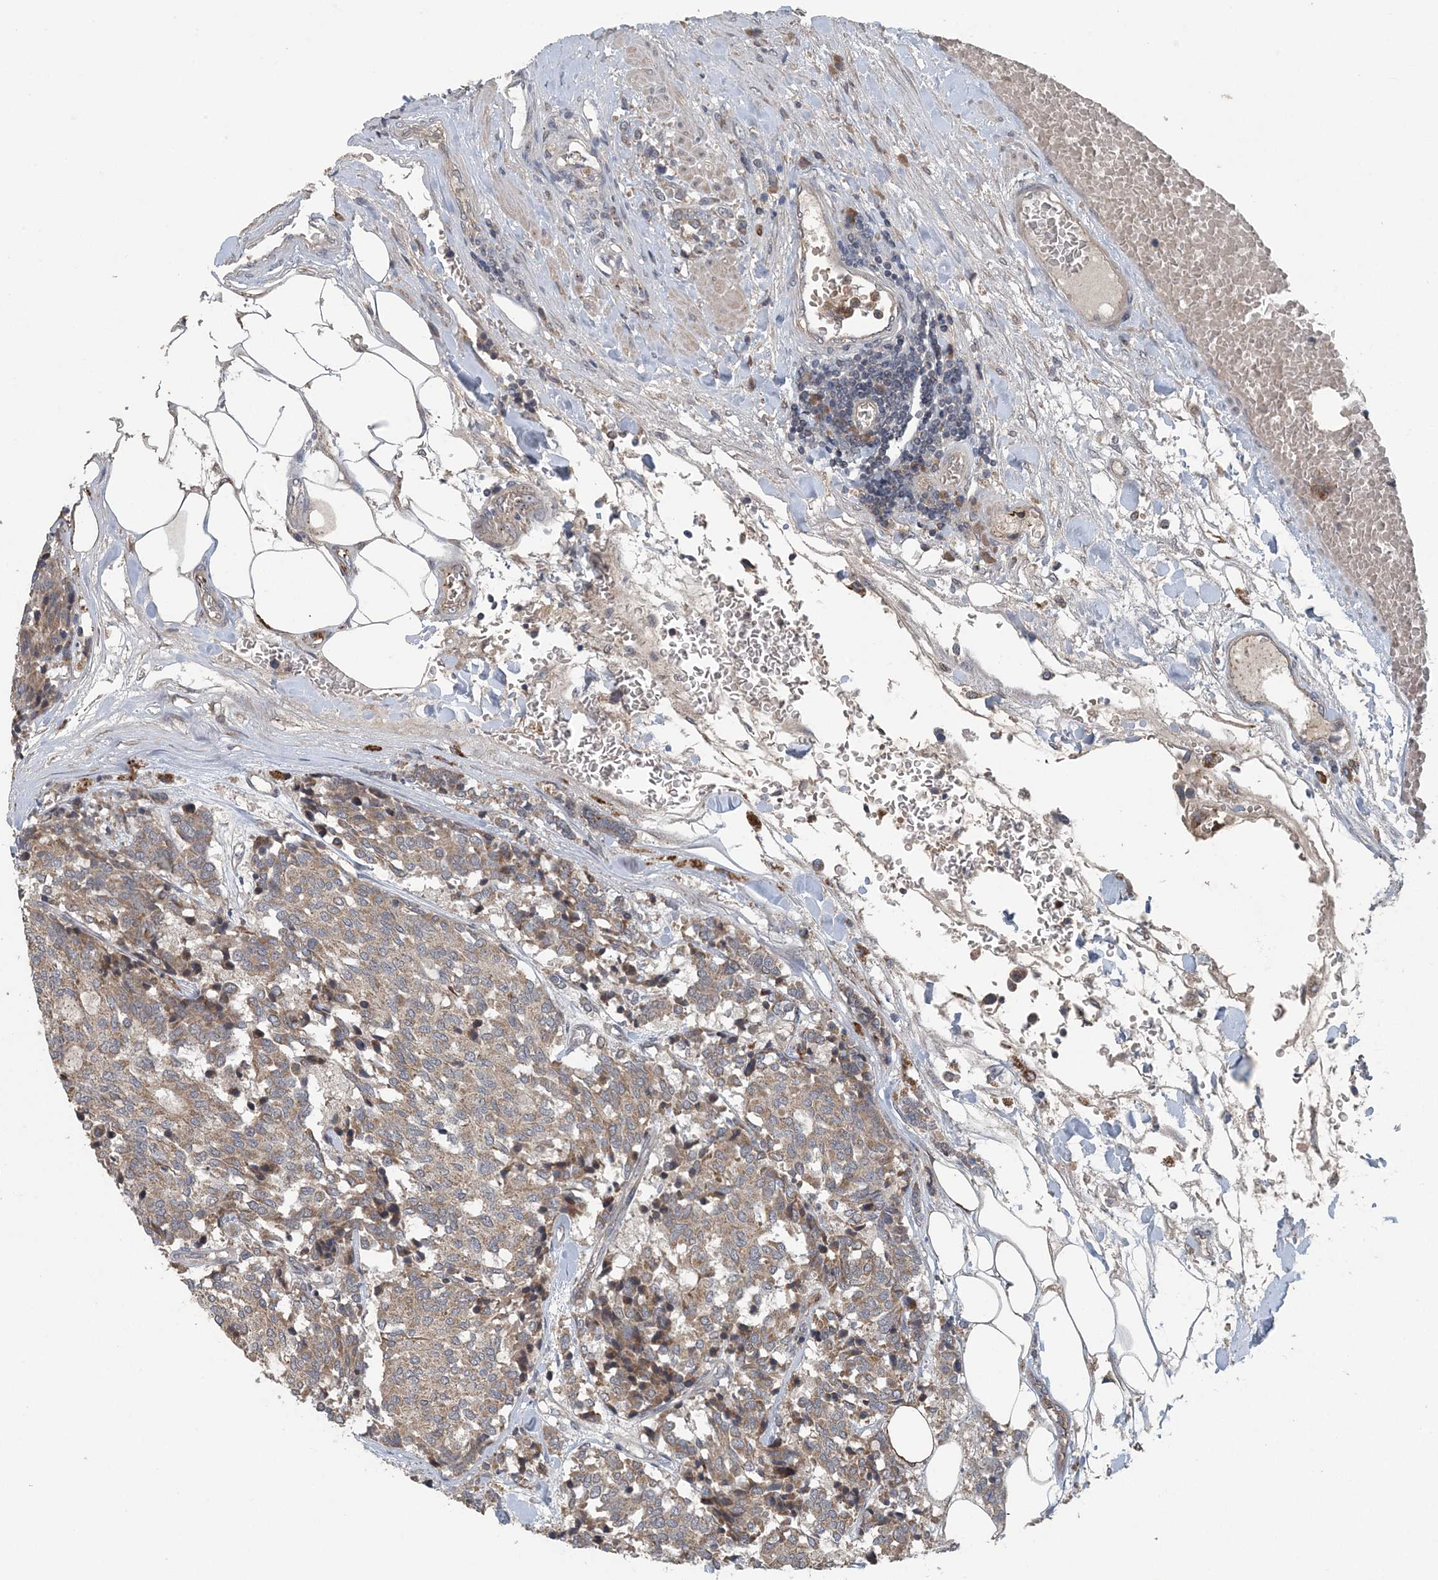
{"staining": {"intensity": "weak", "quantity": ">75%", "location": "cytoplasmic/membranous"}, "tissue": "carcinoid", "cell_type": "Tumor cells", "image_type": "cancer", "snomed": [{"axis": "morphology", "description": "Carcinoid, malignant, NOS"}, {"axis": "topography", "description": "Pancreas"}], "caption": "Immunohistochemistry of human carcinoid shows low levels of weak cytoplasmic/membranous expression in about >75% of tumor cells. (IHC, brightfield microscopy, high magnification).", "gene": "MYO9B", "patient": {"sex": "female", "age": 54}}